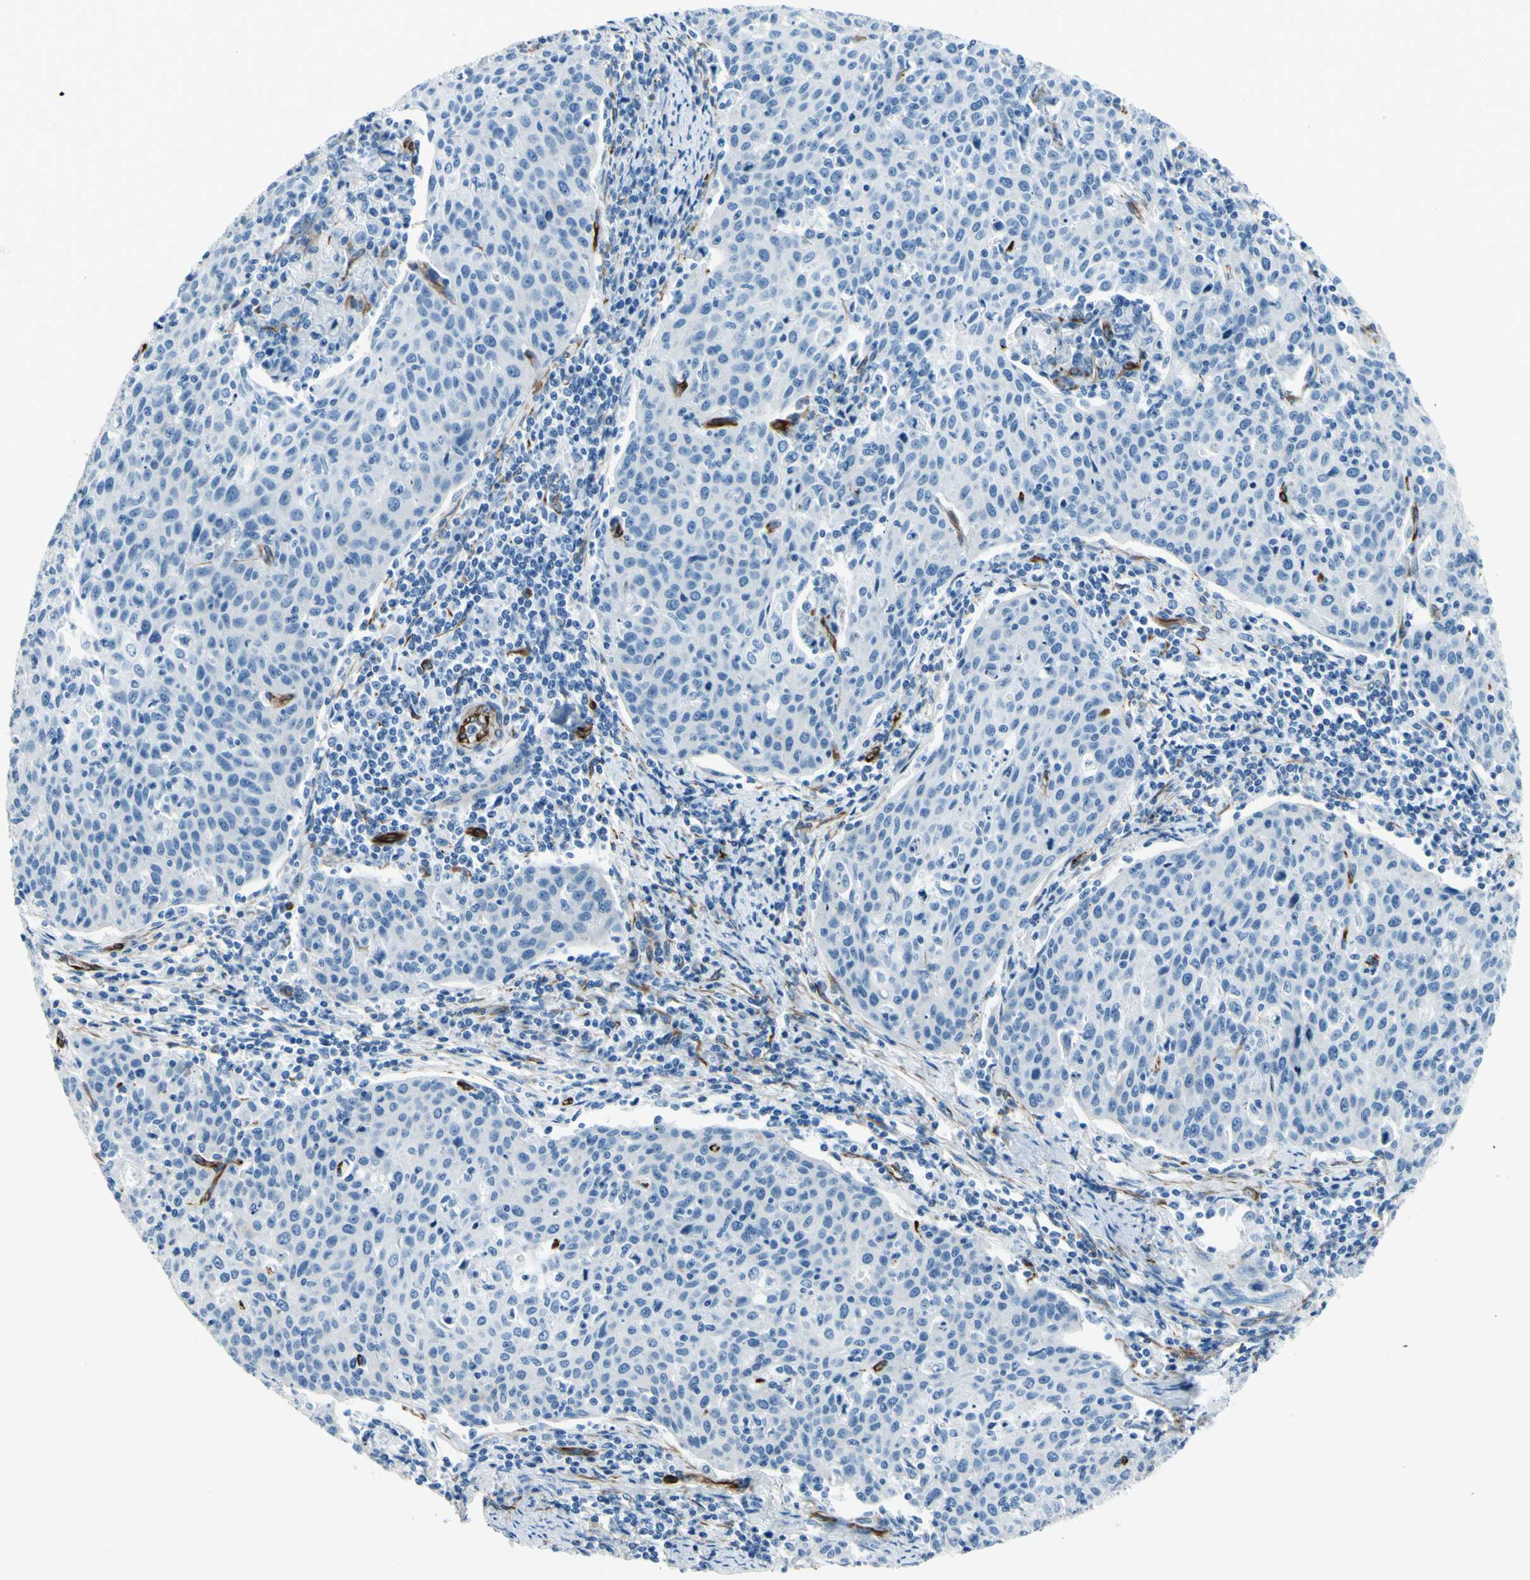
{"staining": {"intensity": "negative", "quantity": "none", "location": "none"}, "tissue": "cervical cancer", "cell_type": "Tumor cells", "image_type": "cancer", "snomed": [{"axis": "morphology", "description": "Squamous cell carcinoma, NOS"}, {"axis": "topography", "description": "Cervix"}], "caption": "Tumor cells show no significant protein staining in cervical squamous cell carcinoma.", "gene": "PTH2R", "patient": {"sex": "female", "age": 38}}